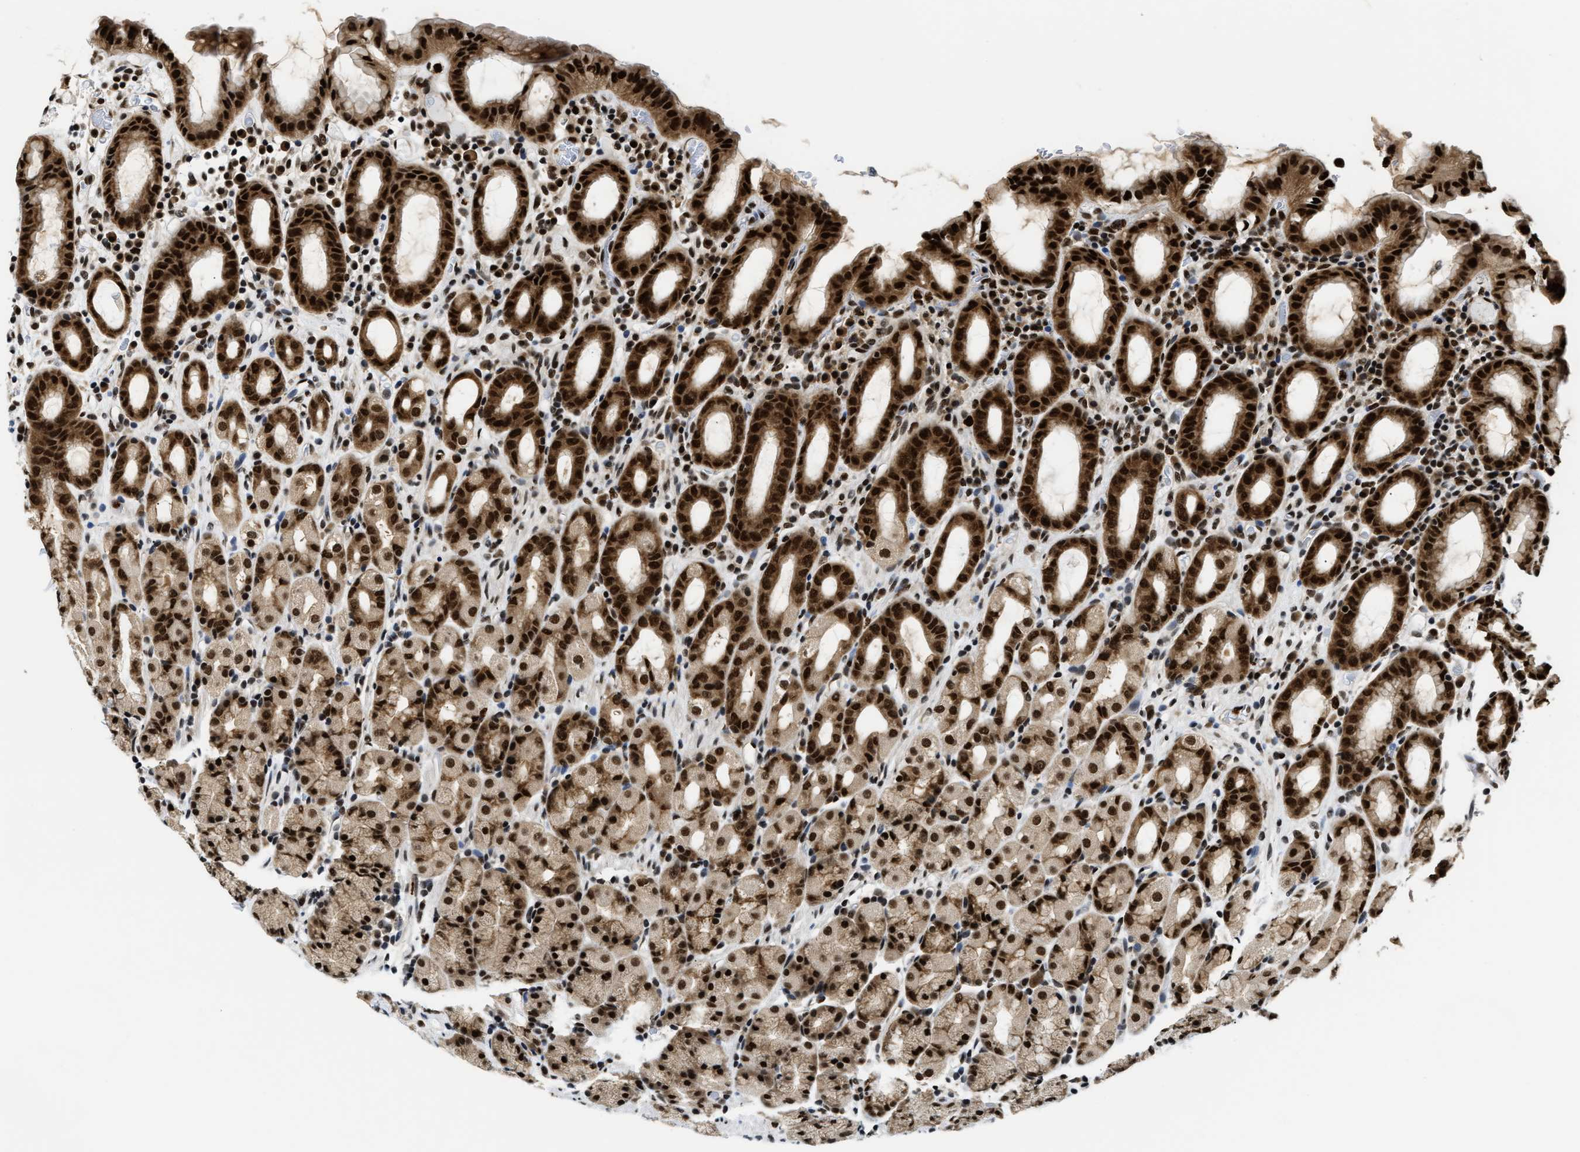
{"staining": {"intensity": "strong", "quantity": ">75%", "location": "cytoplasmic/membranous,nuclear"}, "tissue": "stomach", "cell_type": "Glandular cells", "image_type": "normal", "snomed": [{"axis": "morphology", "description": "Normal tissue, NOS"}, {"axis": "topography", "description": "Stomach, upper"}], "caption": "High-magnification brightfield microscopy of benign stomach stained with DAB (brown) and counterstained with hematoxylin (blue). glandular cells exhibit strong cytoplasmic/membranous,nuclear expression is seen in about>75% of cells.", "gene": "CCNDBP1", "patient": {"sex": "male", "age": 68}}